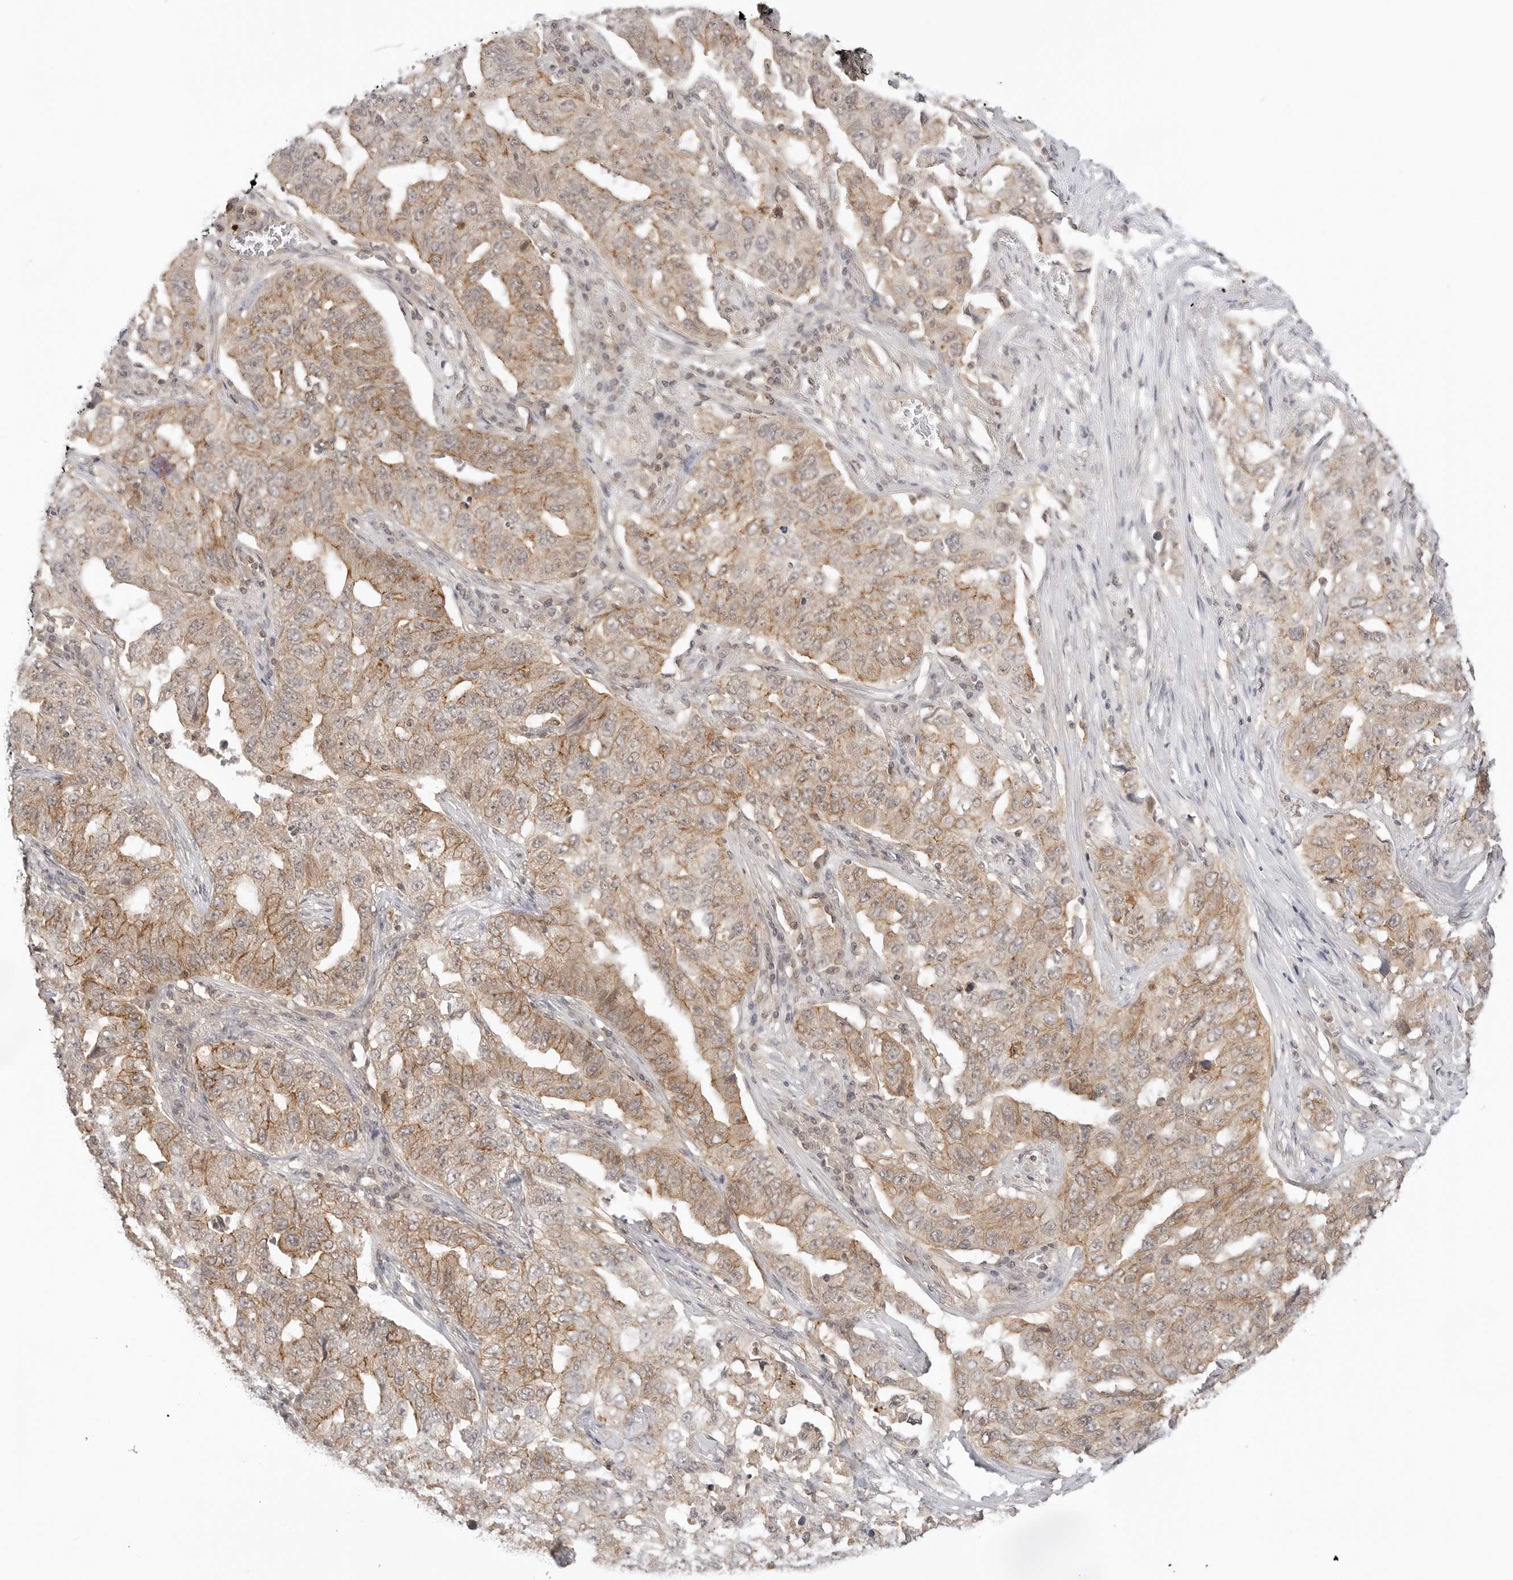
{"staining": {"intensity": "moderate", "quantity": ">75%", "location": "cytoplasmic/membranous"}, "tissue": "lung cancer", "cell_type": "Tumor cells", "image_type": "cancer", "snomed": [{"axis": "morphology", "description": "Adenocarcinoma, NOS"}, {"axis": "topography", "description": "Lung"}], "caption": "Immunohistochemical staining of lung cancer exhibits moderate cytoplasmic/membranous protein positivity in about >75% of tumor cells.", "gene": "EPHA1", "patient": {"sex": "female", "age": 51}}